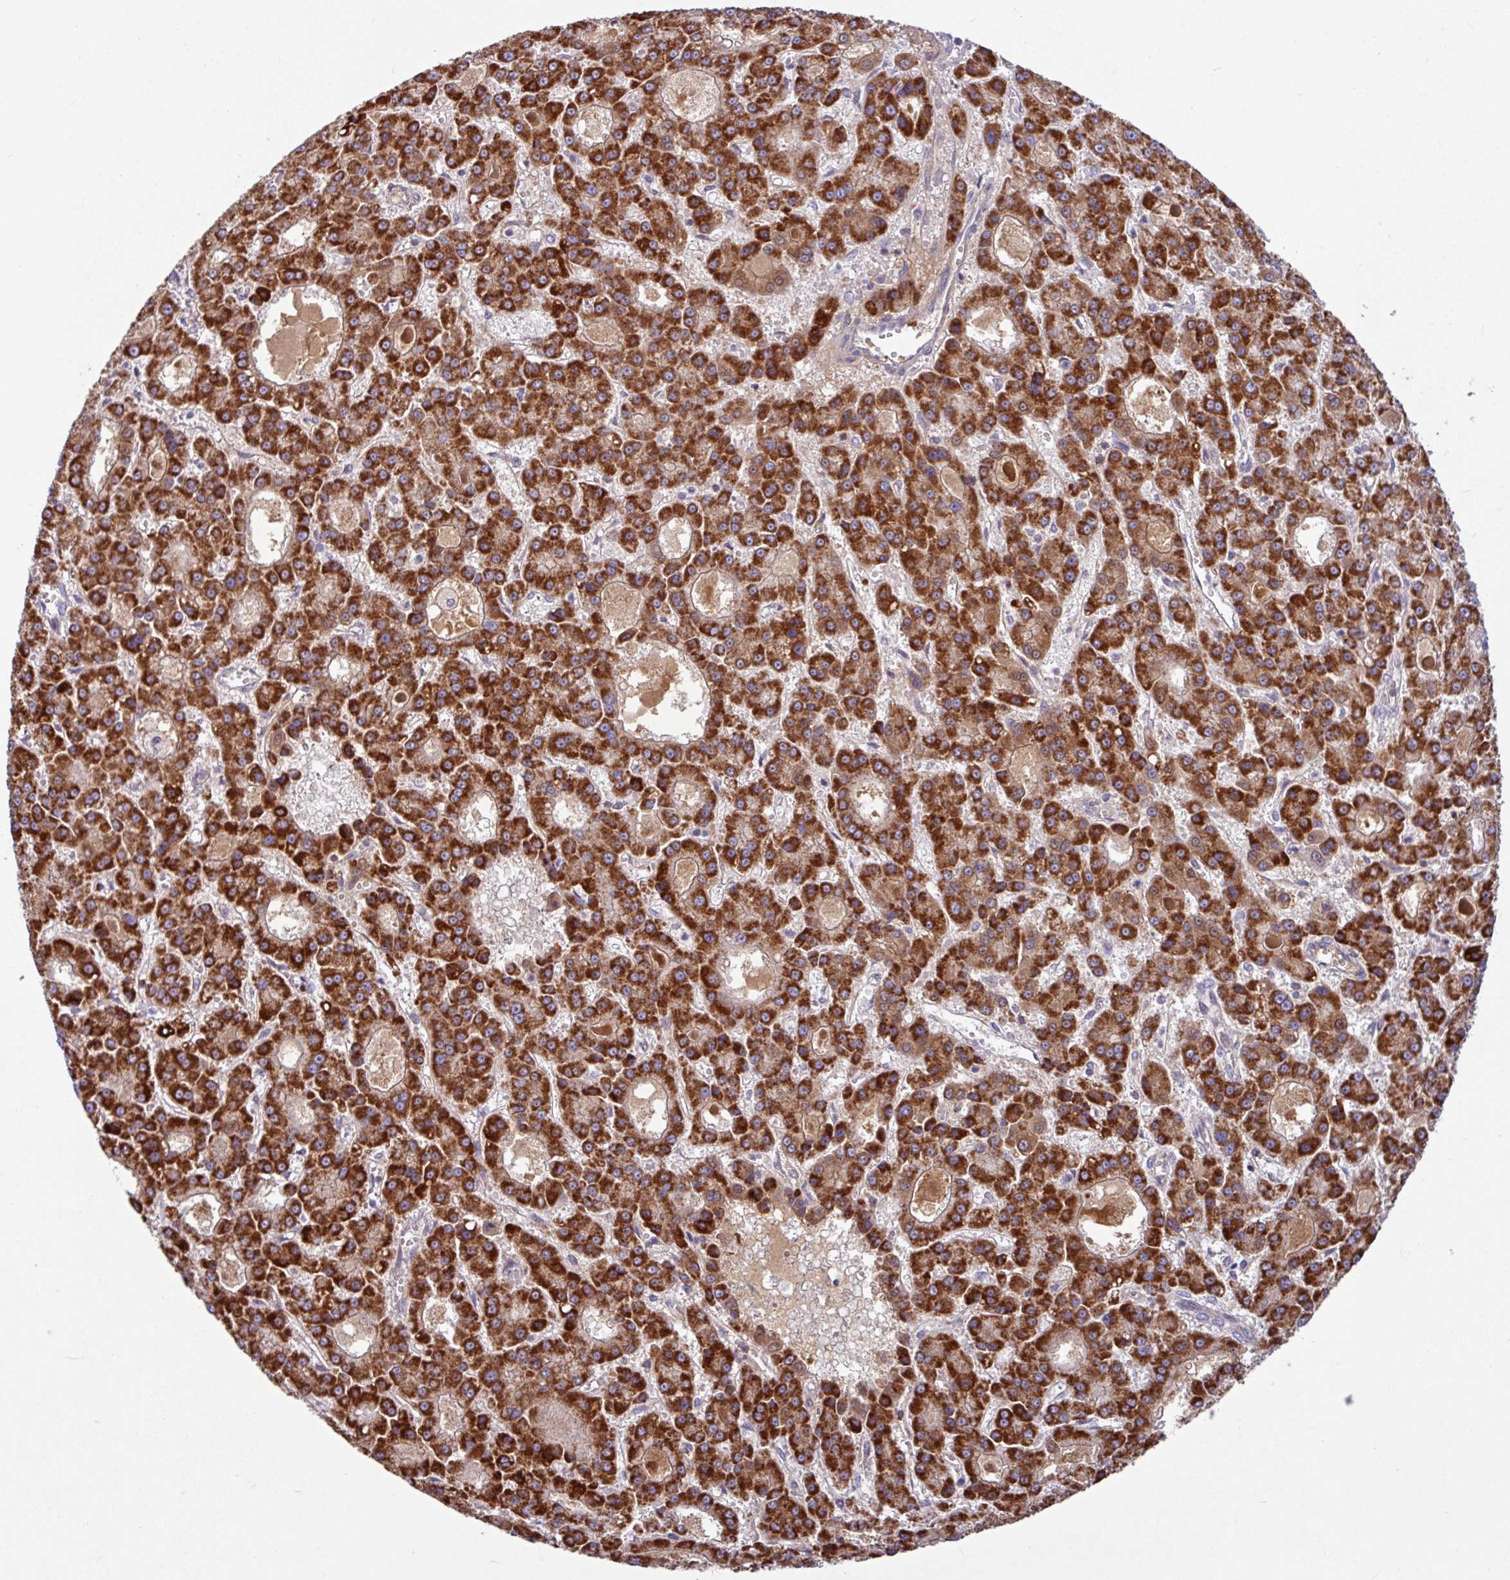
{"staining": {"intensity": "strong", "quantity": ">75%", "location": "cytoplasmic/membranous"}, "tissue": "liver cancer", "cell_type": "Tumor cells", "image_type": "cancer", "snomed": [{"axis": "morphology", "description": "Carcinoma, Hepatocellular, NOS"}, {"axis": "topography", "description": "Liver"}], "caption": "Immunohistochemical staining of human liver cancer exhibits high levels of strong cytoplasmic/membranous protein positivity in approximately >75% of tumor cells. Immunohistochemistry (ihc) stains the protein in brown and the nuclei are stained blue.", "gene": "B4GALNT4", "patient": {"sex": "male", "age": 70}}